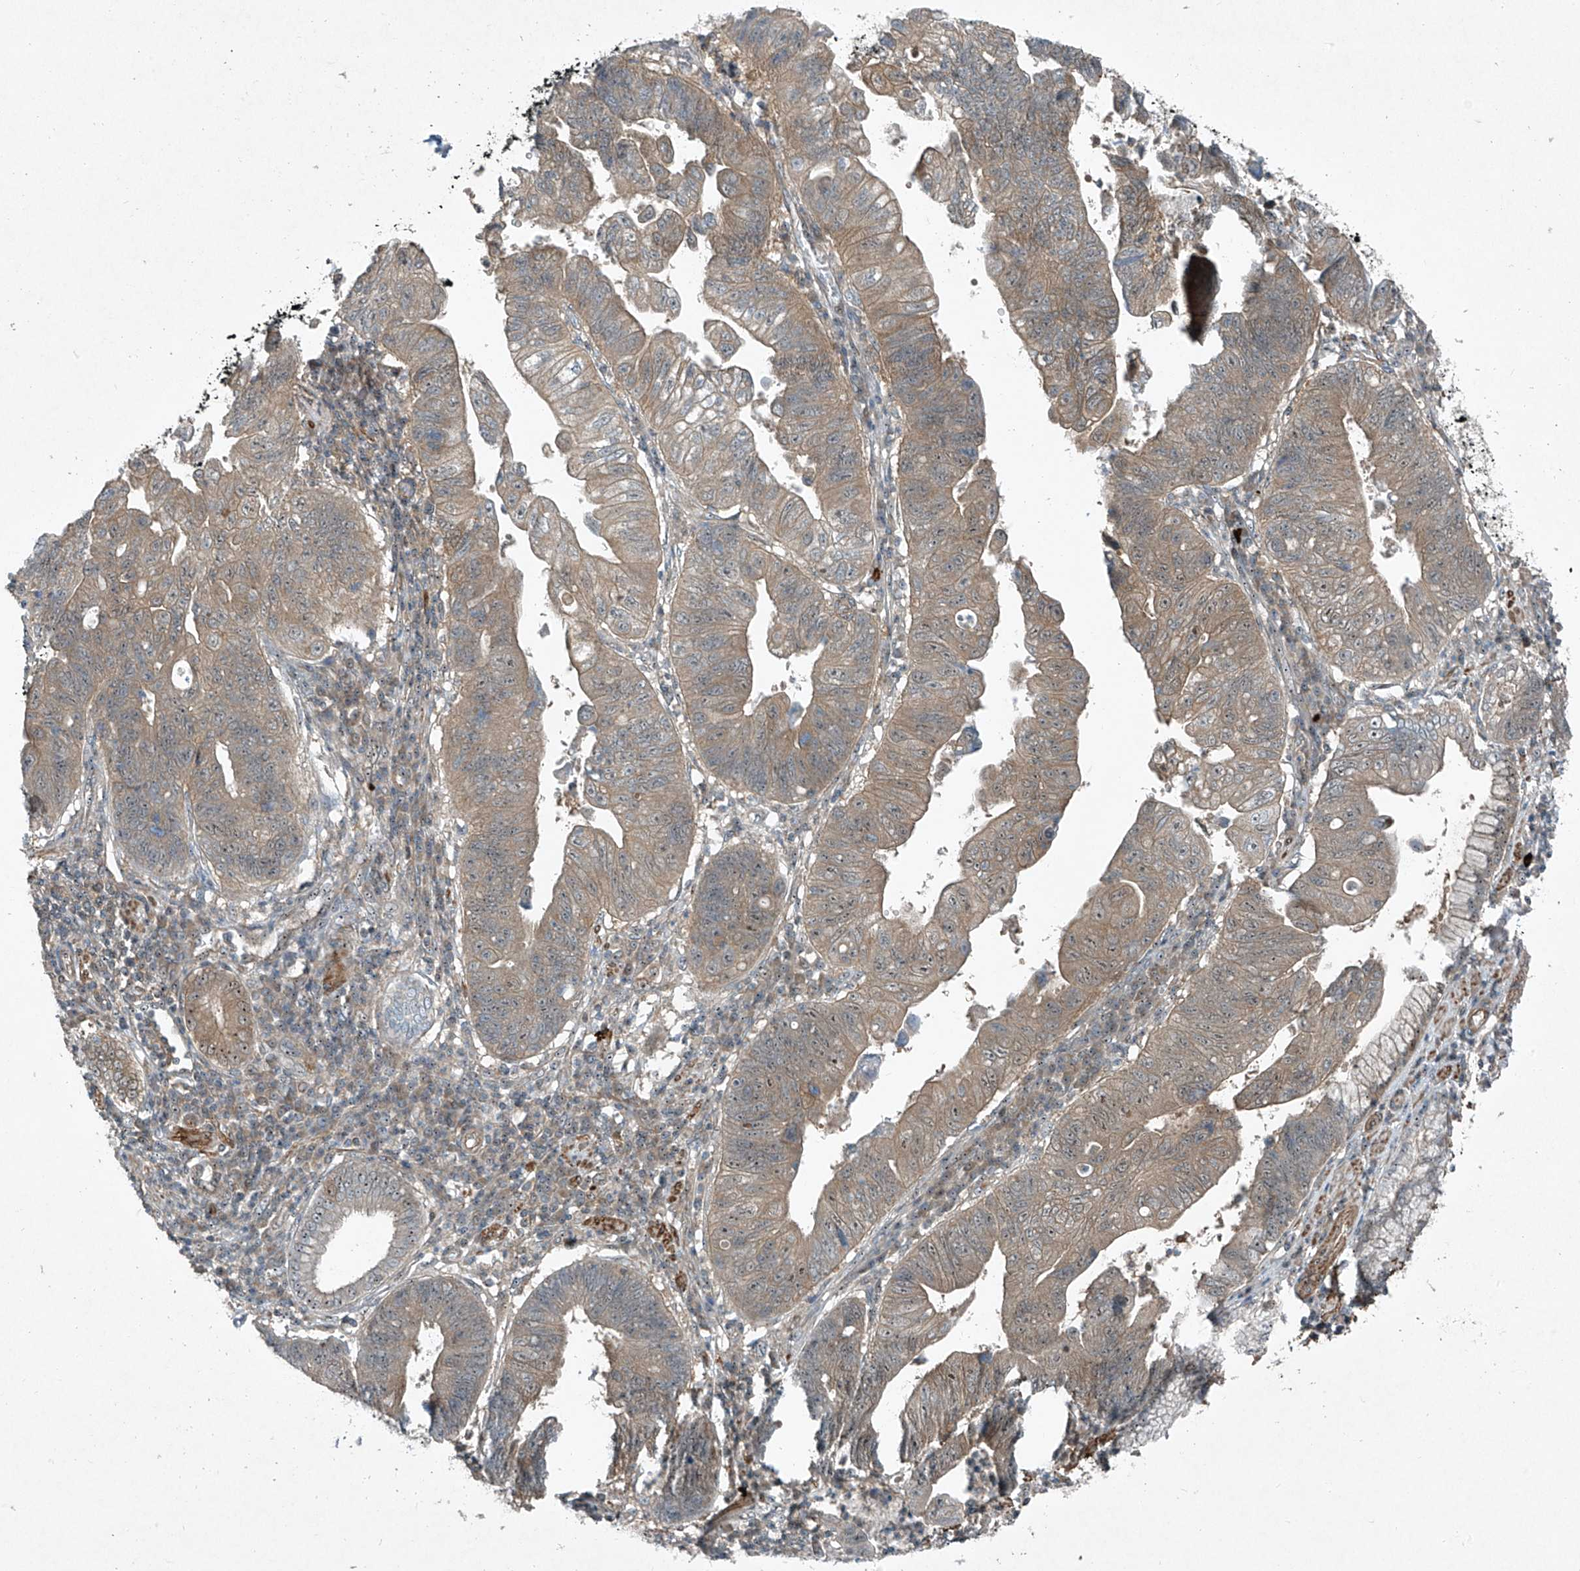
{"staining": {"intensity": "weak", "quantity": "25%-75%", "location": "cytoplasmic/membranous,nuclear"}, "tissue": "stomach cancer", "cell_type": "Tumor cells", "image_type": "cancer", "snomed": [{"axis": "morphology", "description": "Adenocarcinoma, NOS"}, {"axis": "topography", "description": "Stomach"}], "caption": "Tumor cells exhibit low levels of weak cytoplasmic/membranous and nuclear staining in about 25%-75% of cells in stomach cancer (adenocarcinoma).", "gene": "PPCS", "patient": {"sex": "male", "age": 59}}